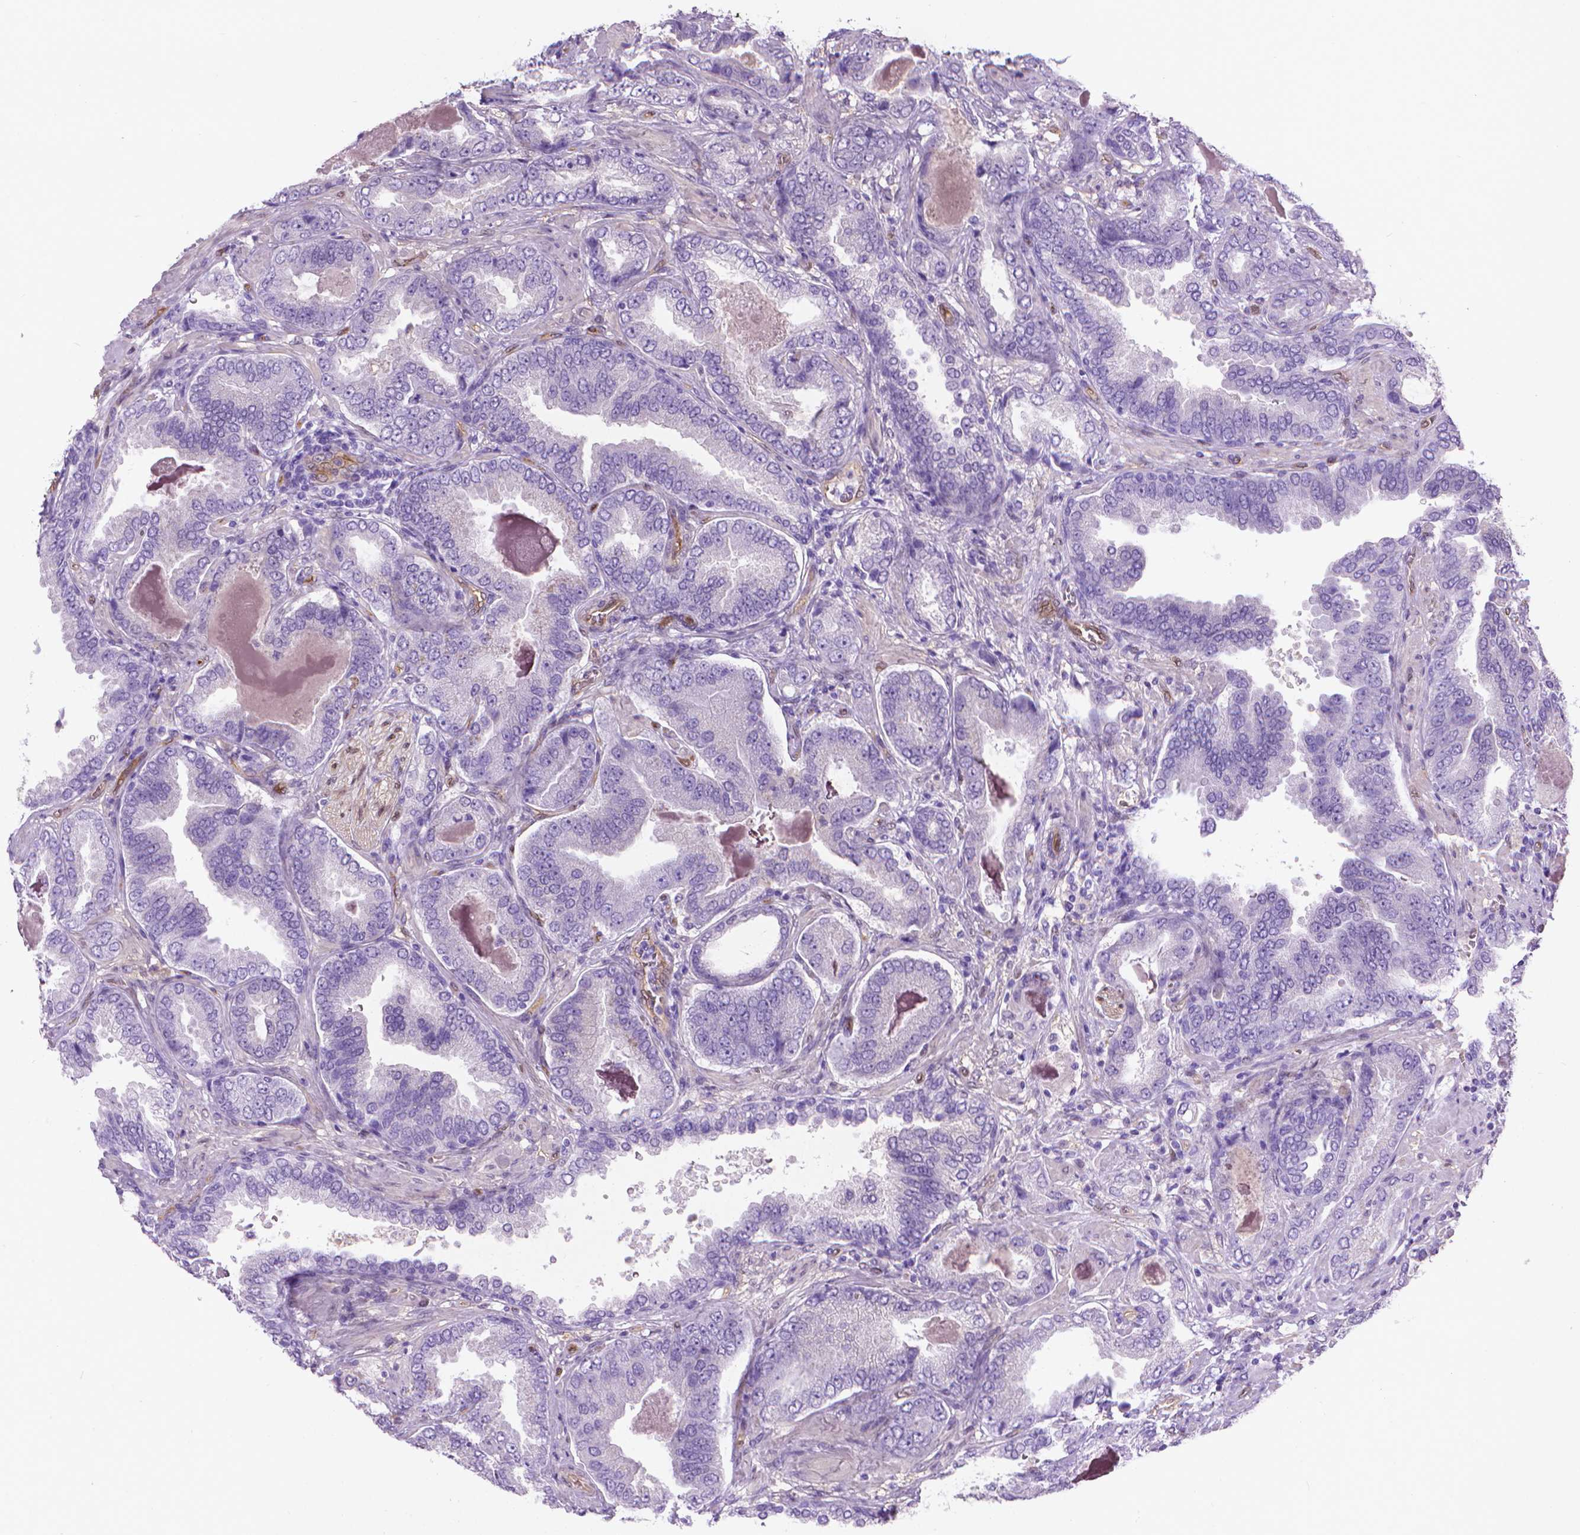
{"staining": {"intensity": "negative", "quantity": "none", "location": "none"}, "tissue": "prostate cancer", "cell_type": "Tumor cells", "image_type": "cancer", "snomed": [{"axis": "morphology", "description": "Adenocarcinoma, NOS"}, {"axis": "topography", "description": "Prostate"}], "caption": "Tumor cells show no significant protein staining in adenocarcinoma (prostate).", "gene": "CLIC4", "patient": {"sex": "male", "age": 64}}